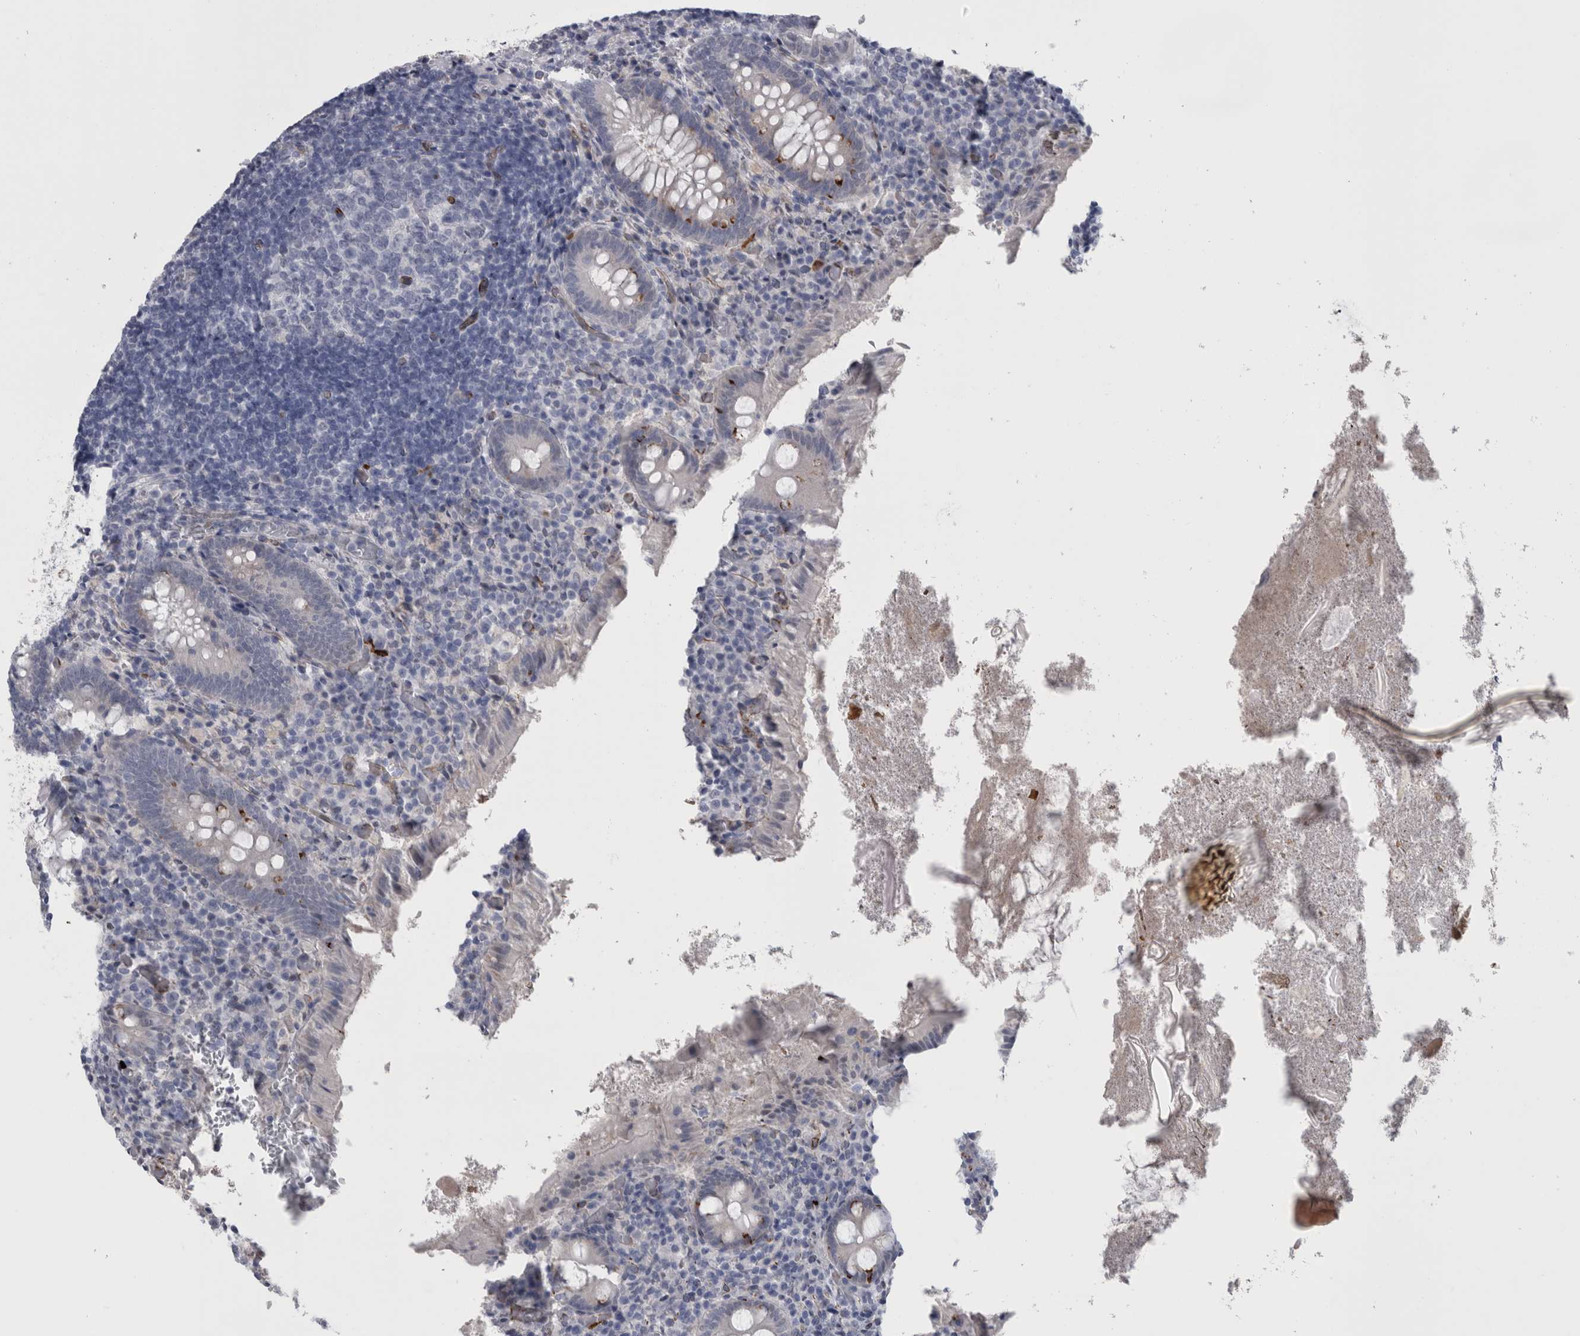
{"staining": {"intensity": "strong", "quantity": "<25%", "location": "cytoplasmic/membranous"}, "tissue": "appendix", "cell_type": "Glandular cells", "image_type": "normal", "snomed": [{"axis": "morphology", "description": "Normal tissue, NOS"}, {"axis": "topography", "description": "Appendix"}], "caption": "A high-resolution photomicrograph shows IHC staining of unremarkable appendix, which shows strong cytoplasmic/membranous expression in approximately <25% of glandular cells.", "gene": "VWDE", "patient": {"sex": "female", "age": 17}}